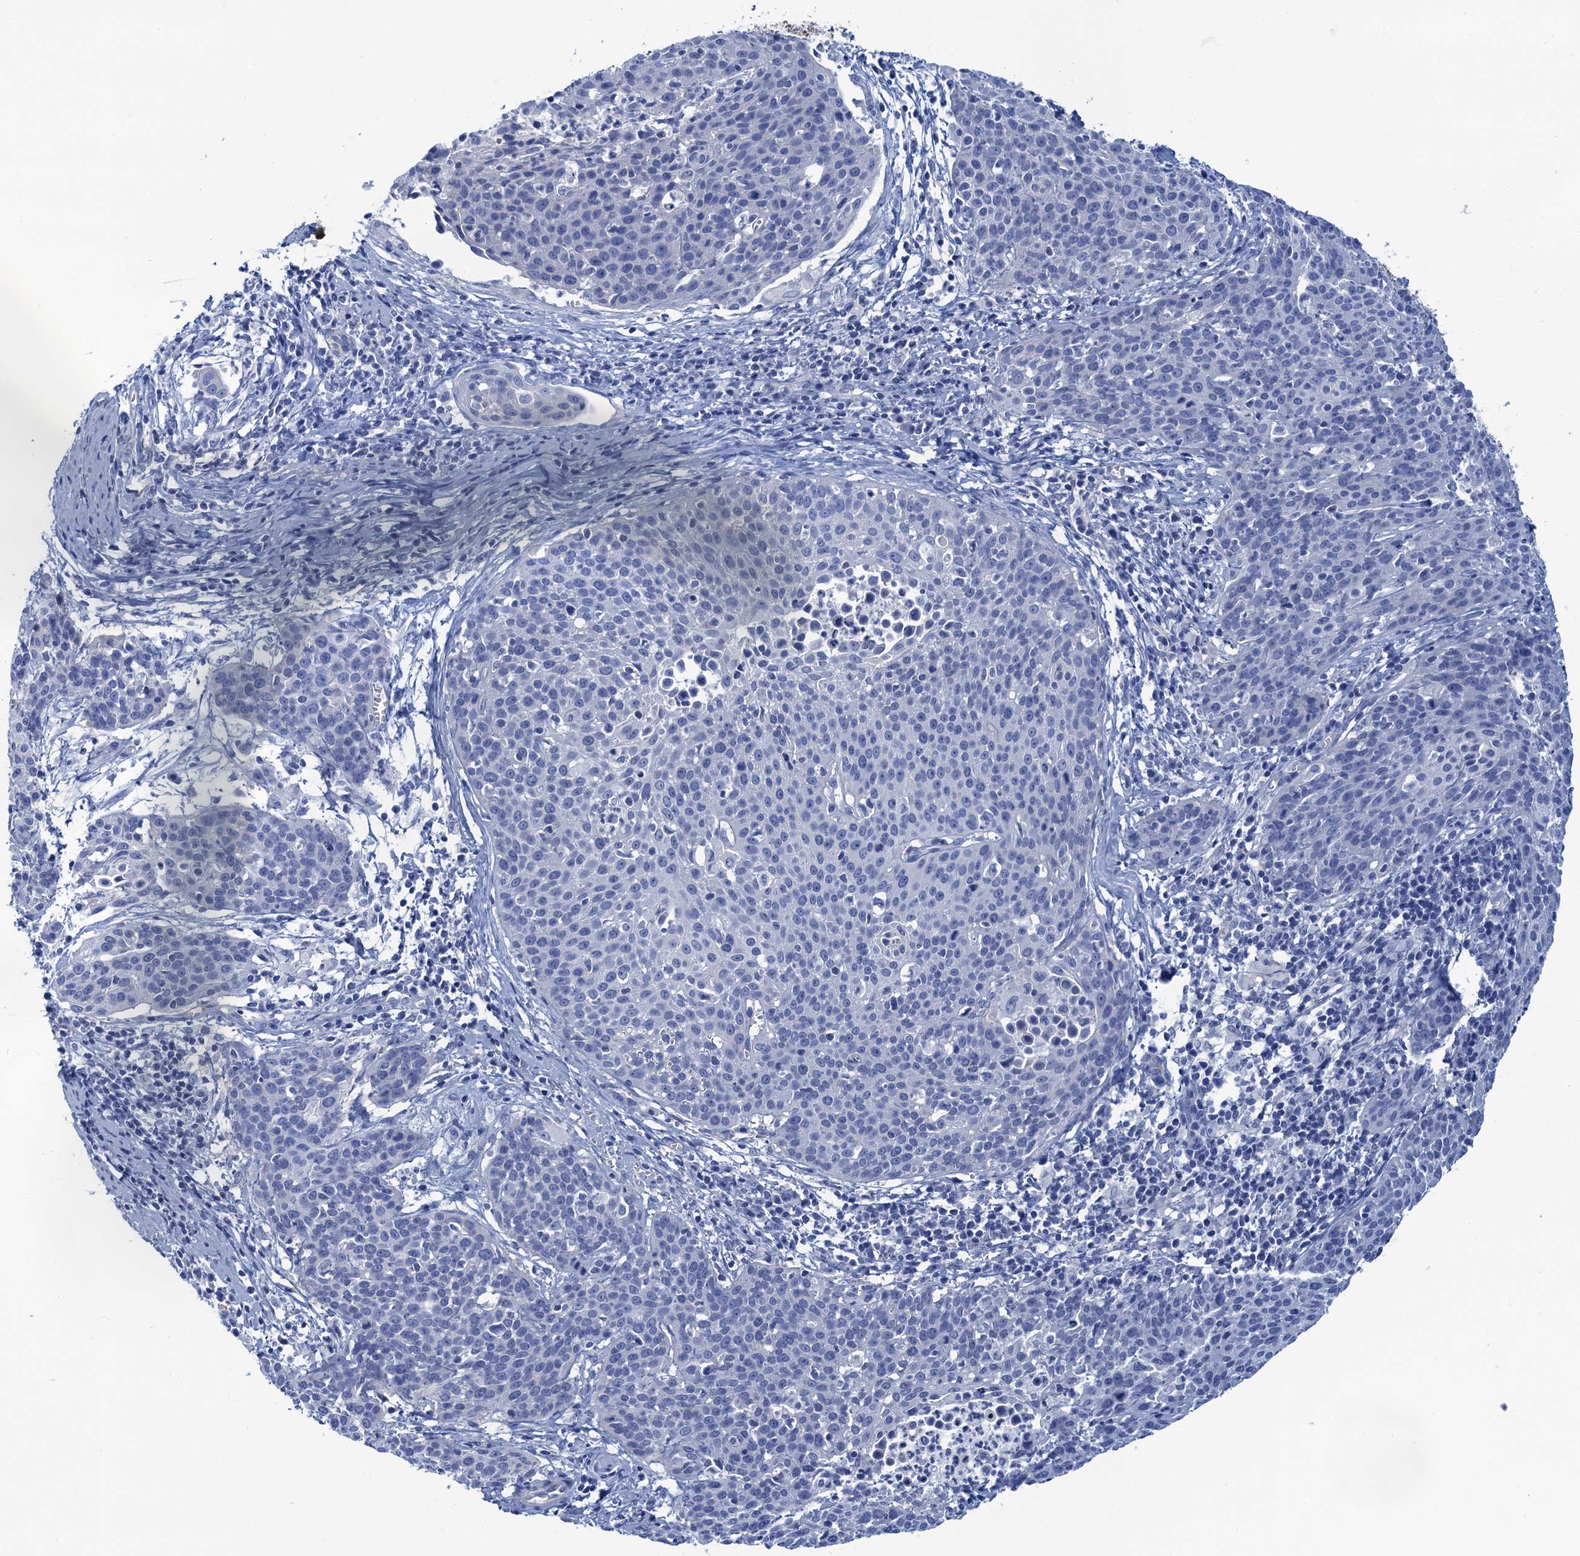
{"staining": {"intensity": "negative", "quantity": "none", "location": "none"}, "tissue": "cervical cancer", "cell_type": "Tumor cells", "image_type": "cancer", "snomed": [{"axis": "morphology", "description": "Squamous cell carcinoma, NOS"}, {"axis": "topography", "description": "Cervix"}], "caption": "Protein analysis of cervical cancer (squamous cell carcinoma) reveals no significant staining in tumor cells.", "gene": "CALML5", "patient": {"sex": "female", "age": 38}}